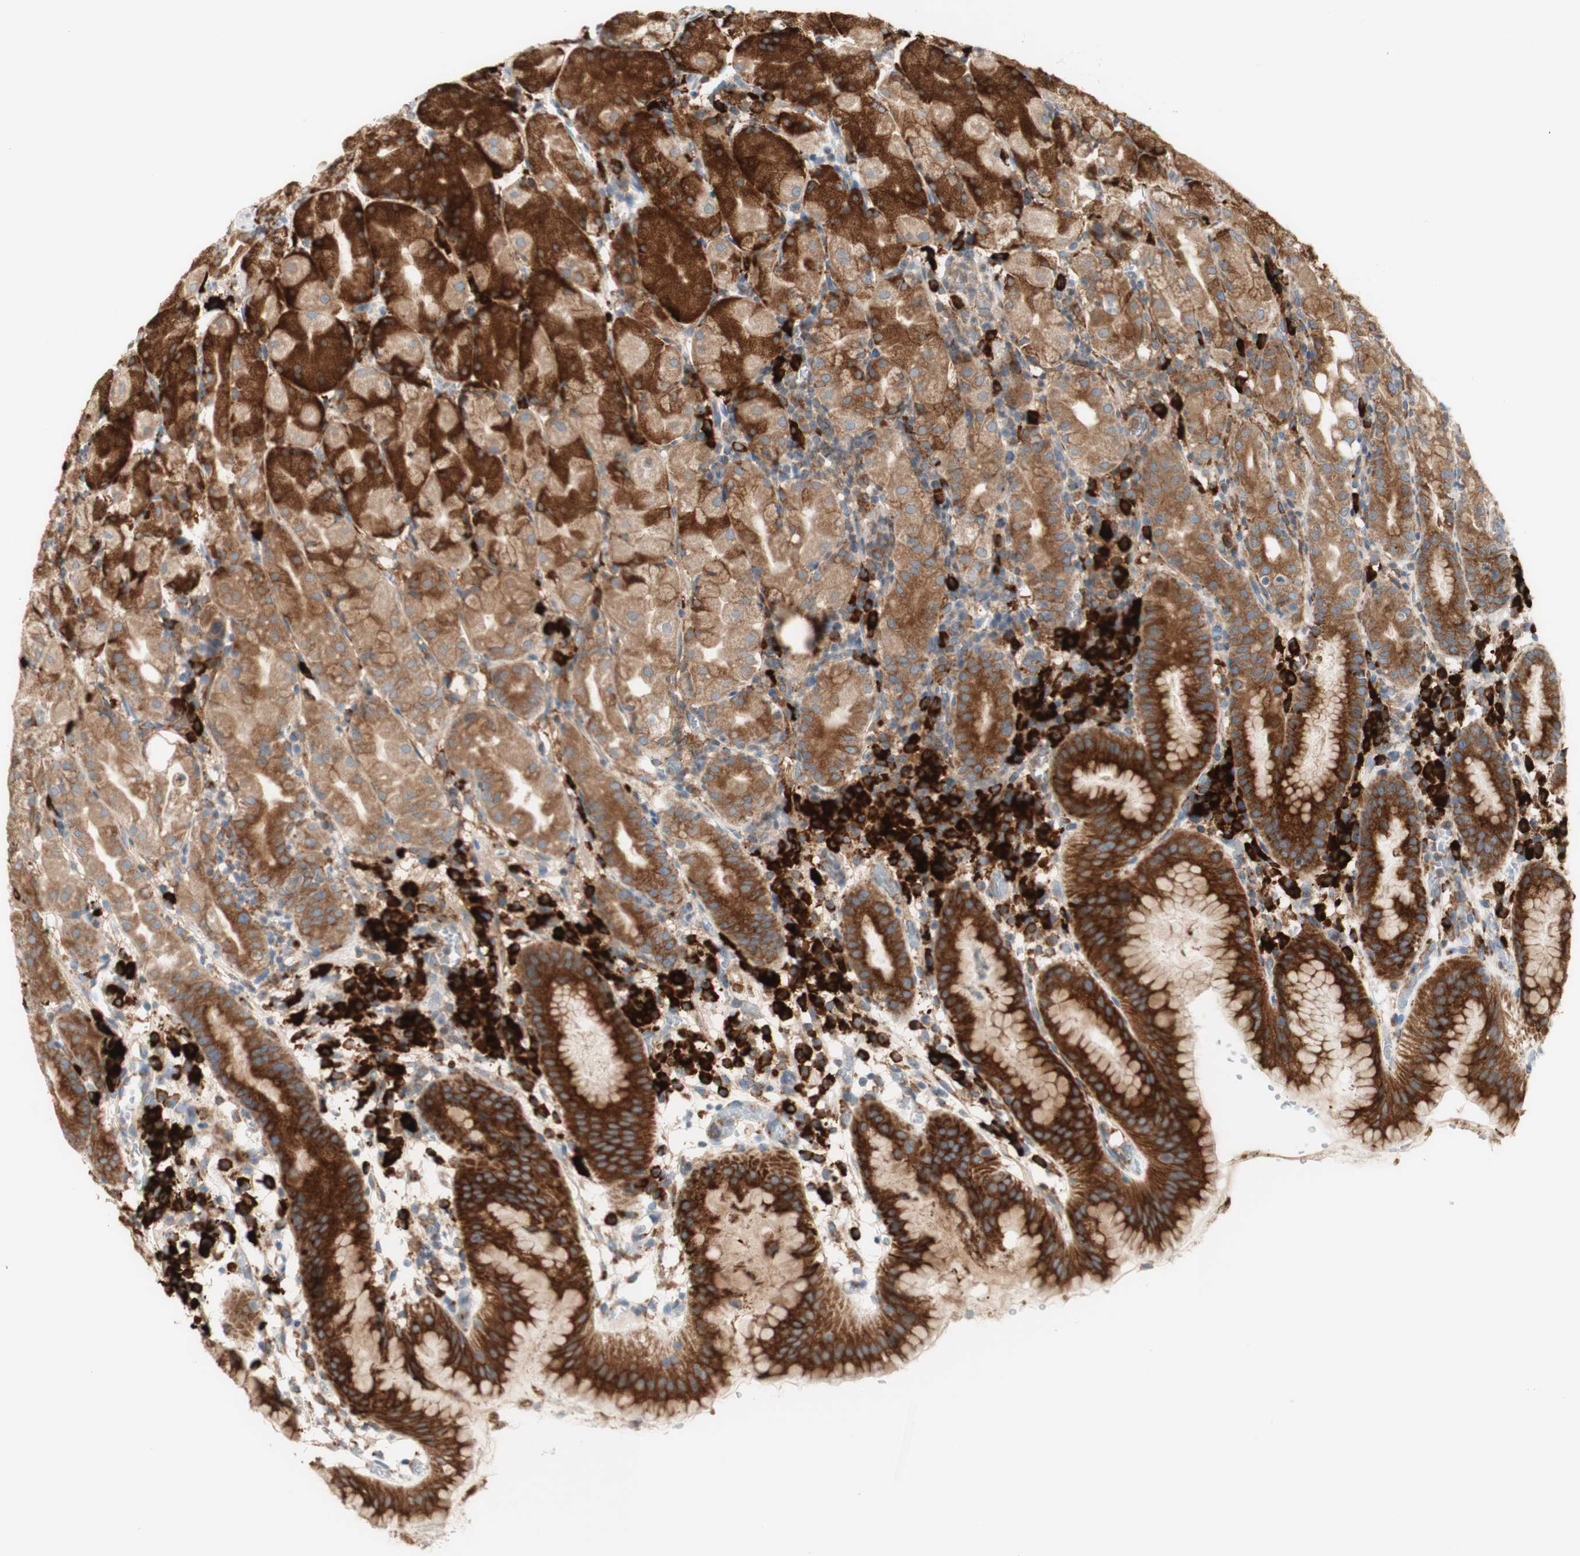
{"staining": {"intensity": "strong", "quantity": ">75%", "location": "cytoplasmic/membranous"}, "tissue": "stomach", "cell_type": "Glandular cells", "image_type": "normal", "snomed": [{"axis": "morphology", "description": "Normal tissue, NOS"}, {"axis": "topography", "description": "Stomach"}, {"axis": "topography", "description": "Stomach, lower"}], "caption": "Immunohistochemical staining of unremarkable stomach demonstrates >75% levels of strong cytoplasmic/membranous protein expression in about >75% of glandular cells.", "gene": "MANF", "patient": {"sex": "female", "age": 75}}